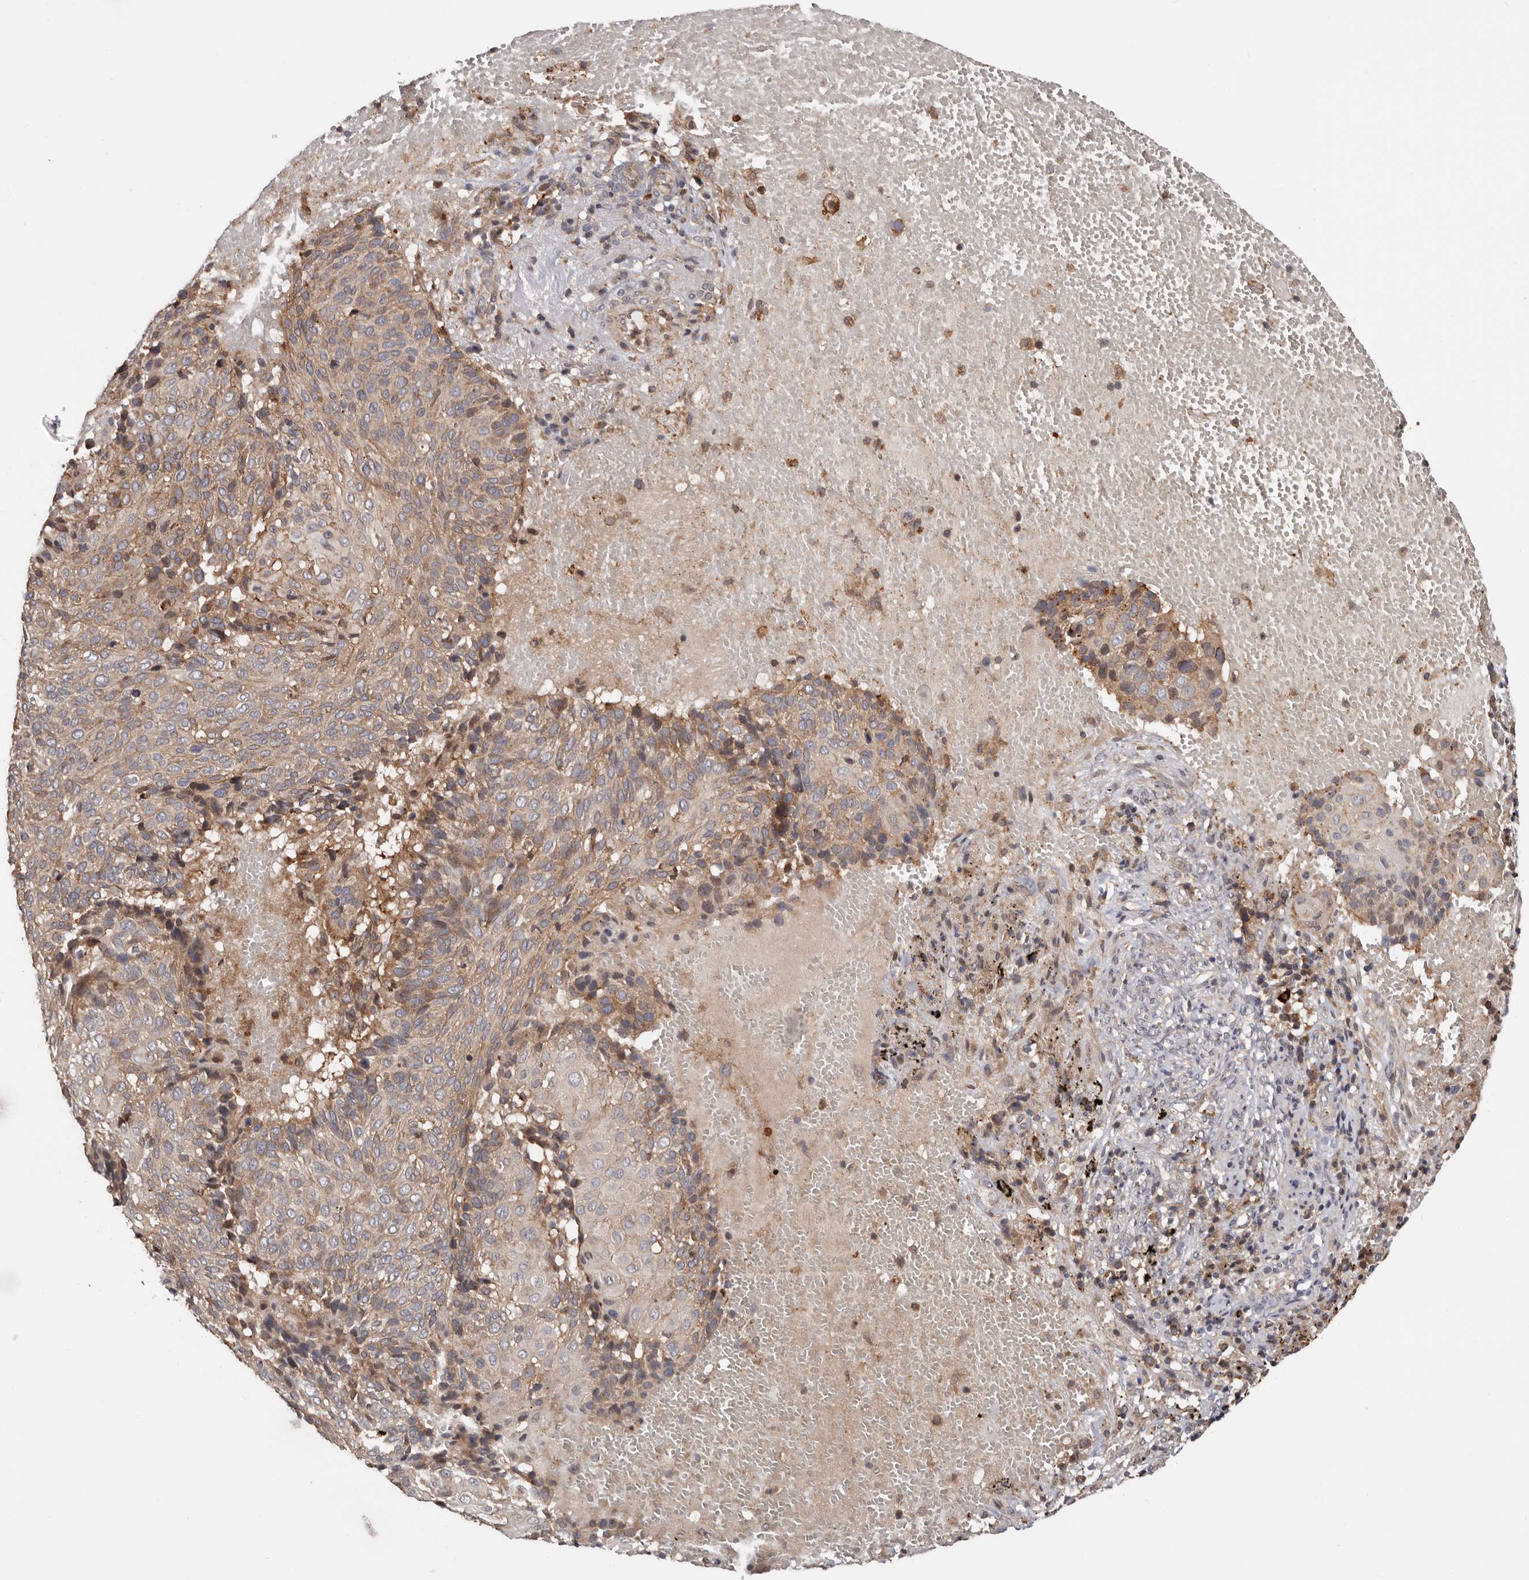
{"staining": {"intensity": "moderate", "quantity": "25%-75%", "location": "cytoplasmic/membranous"}, "tissue": "cervical cancer", "cell_type": "Tumor cells", "image_type": "cancer", "snomed": [{"axis": "morphology", "description": "Squamous cell carcinoma, NOS"}, {"axis": "topography", "description": "Cervix"}], "caption": "Cervical squamous cell carcinoma was stained to show a protein in brown. There is medium levels of moderate cytoplasmic/membranous expression in about 25%-75% of tumor cells.", "gene": "TMUB1", "patient": {"sex": "female", "age": 74}}